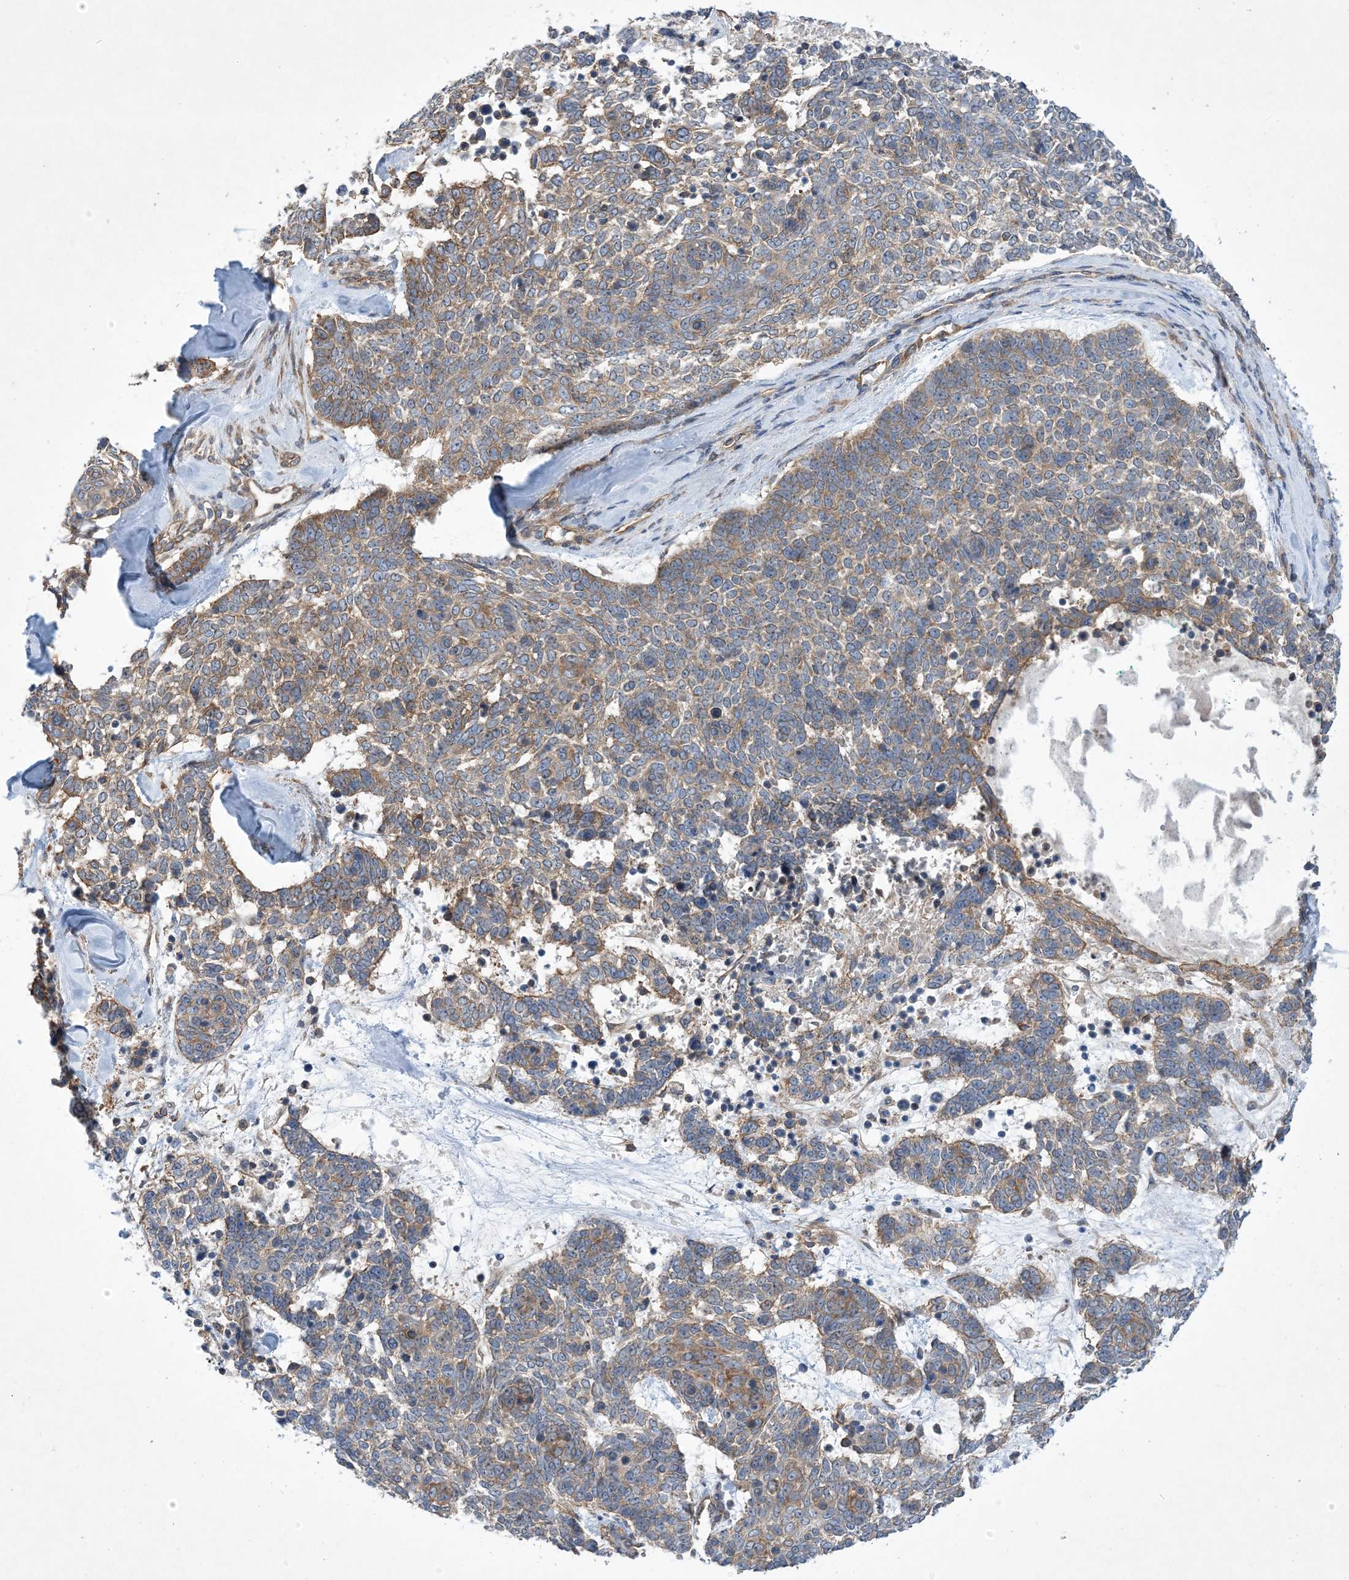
{"staining": {"intensity": "moderate", "quantity": "25%-75%", "location": "cytoplasmic/membranous"}, "tissue": "skin cancer", "cell_type": "Tumor cells", "image_type": "cancer", "snomed": [{"axis": "morphology", "description": "Basal cell carcinoma"}, {"axis": "topography", "description": "Skin"}], "caption": "An immunohistochemistry histopathology image of tumor tissue is shown. Protein staining in brown shows moderate cytoplasmic/membranous positivity in skin cancer within tumor cells.", "gene": "EHBP1", "patient": {"sex": "female", "age": 81}}